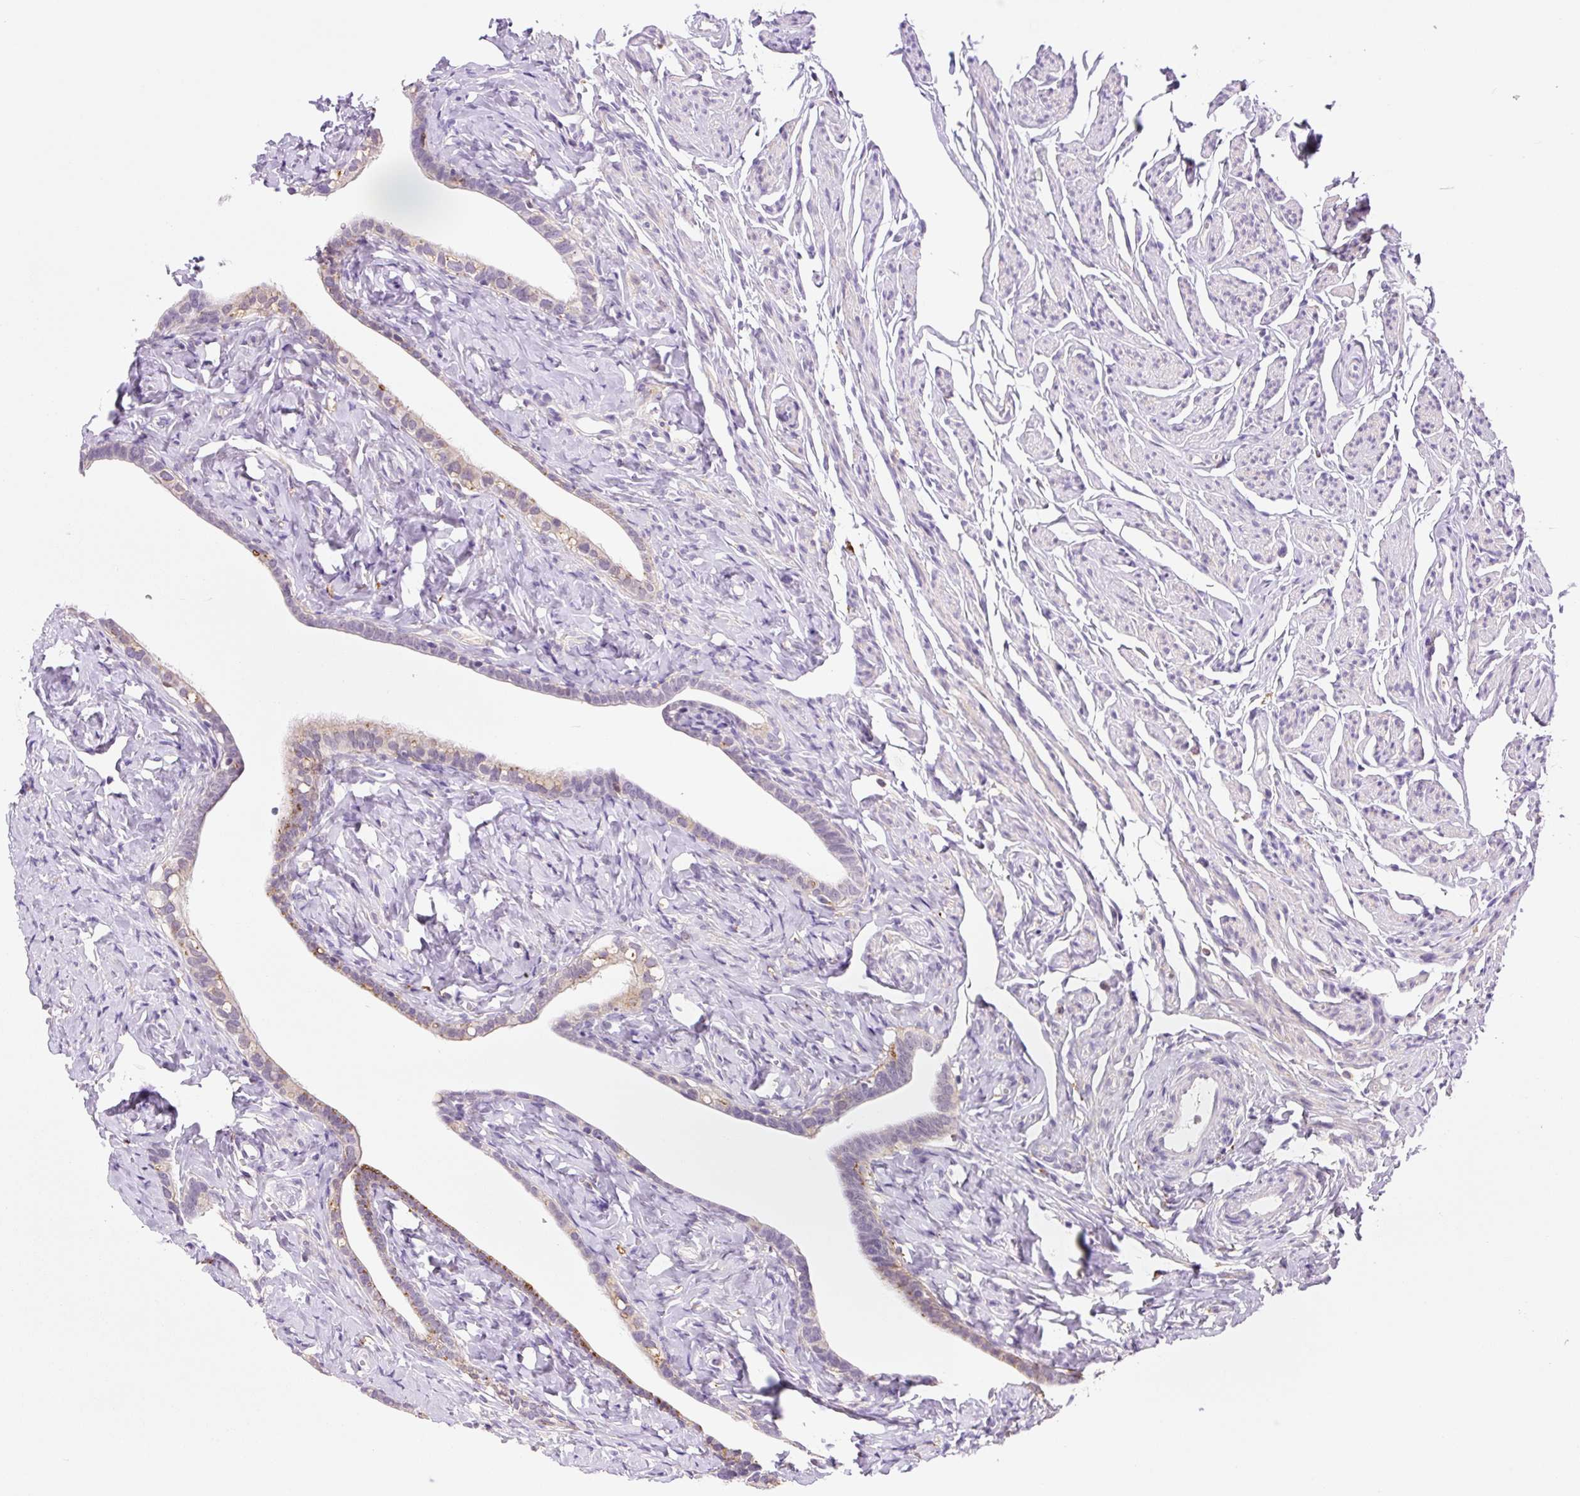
{"staining": {"intensity": "moderate", "quantity": "<25%", "location": "cytoplasmic/membranous"}, "tissue": "fallopian tube", "cell_type": "Glandular cells", "image_type": "normal", "snomed": [{"axis": "morphology", "description": "Normal tissue, NOS"}, {"axis": "topography", "description": "Fallopian tube"}], "caption": "Approximately <25% of glandular cells in unremarkable fallopian tube display moderate cytoplasmic/membranous protein expression as visualized by brown immunohistochemical staining.", "gene": "CEBPZOS", "patient": {"sex": "female", "age": 66}}